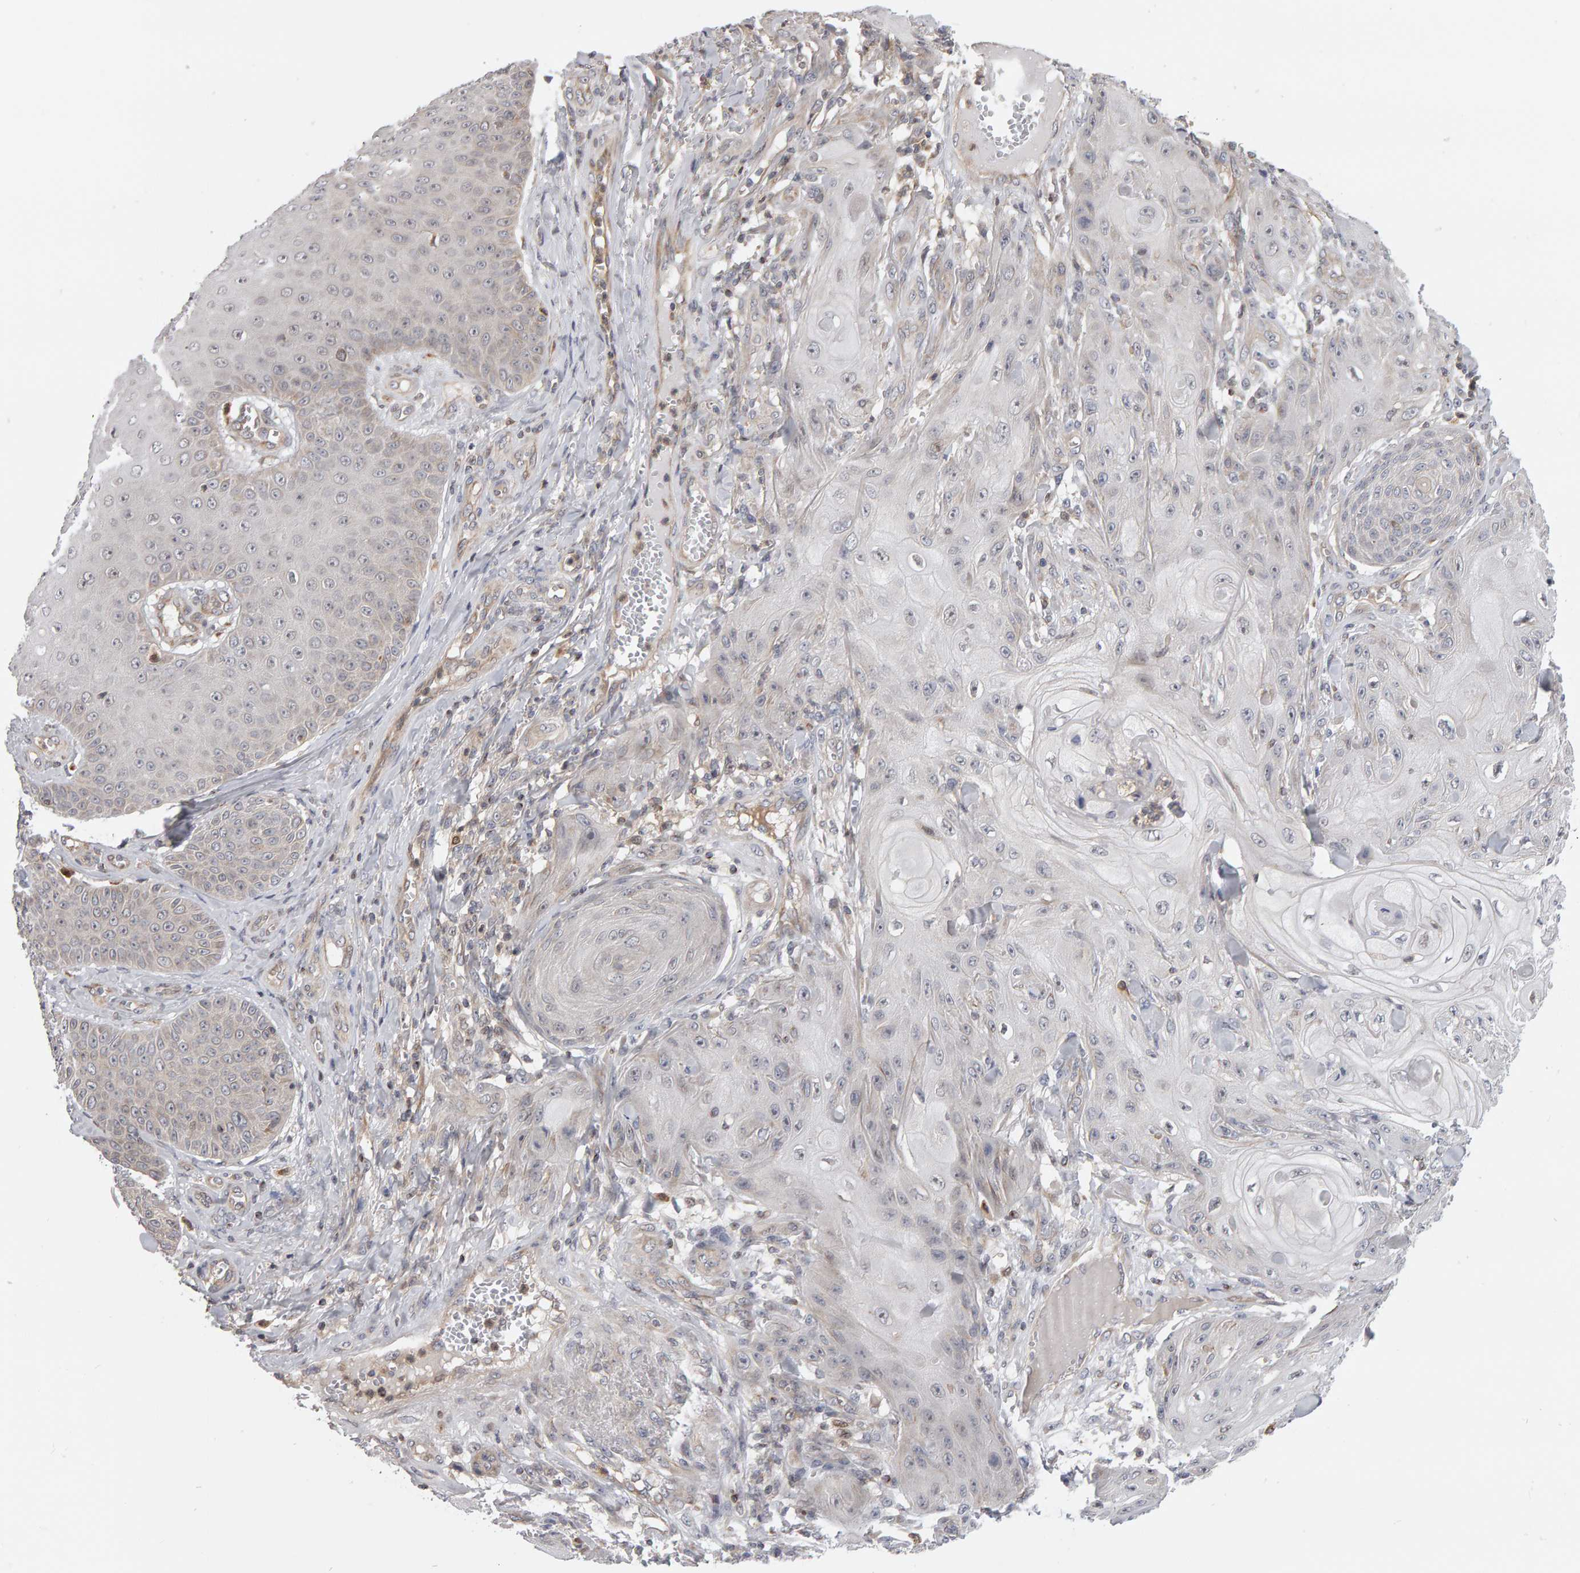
{"staining": {"intensity": "negative", "quantity": "none", "location": "none"}, "tissue": "skin cancer", "cell_type": "Tumor cells", "image_type": "cancer", "snomed": [{"axis": "morphology", "description": "Squamous cell carcinoma, NOS"}, {"axis": "topography", "description": "Skin"}], "caption": "Tumor cells are negative for protein expression in human squamous cell carcinoma (skin).", "gene": "MSRA", "patient": {"sex": "male", "age": 74}}